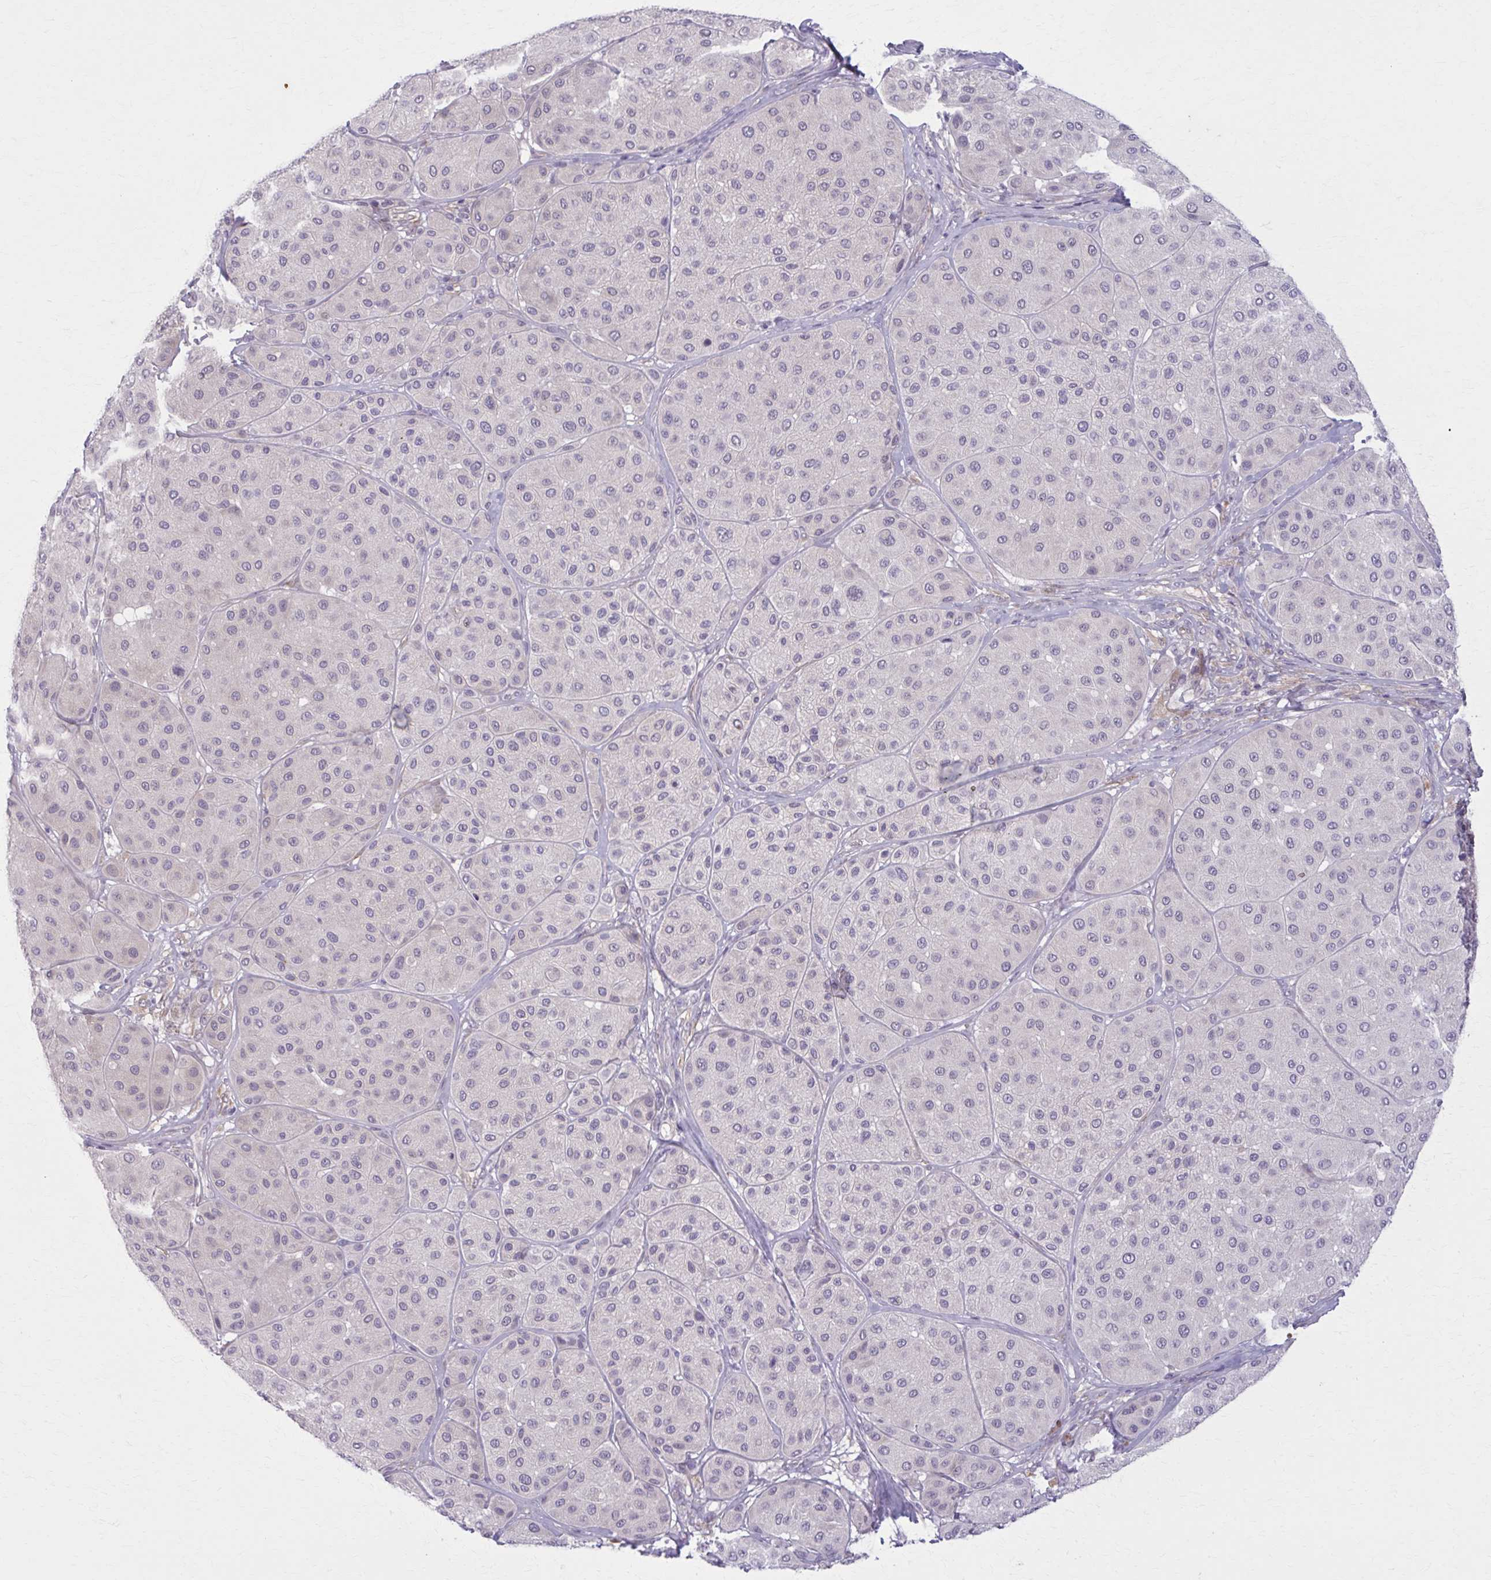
{"staining": {"intensity": "negative", "quantity": "none", "location": "none"}, "tissue": "melanoma", "cell_type": "Tumor cells", "image_type": "cancer", "snomed": [{"axis": "morphology", "description": "Malignant melanoma, Metastatic site"}, {"axis": "topography", "description": "Smooth muscle"}], "caption": "Immunohistochemistry histopathology image of melanoma stained for a protein (brown), which demonstrates no expression in tumor cells.", "gene": "NUMBL", "patient": {"sex": "male", "age": 41}}